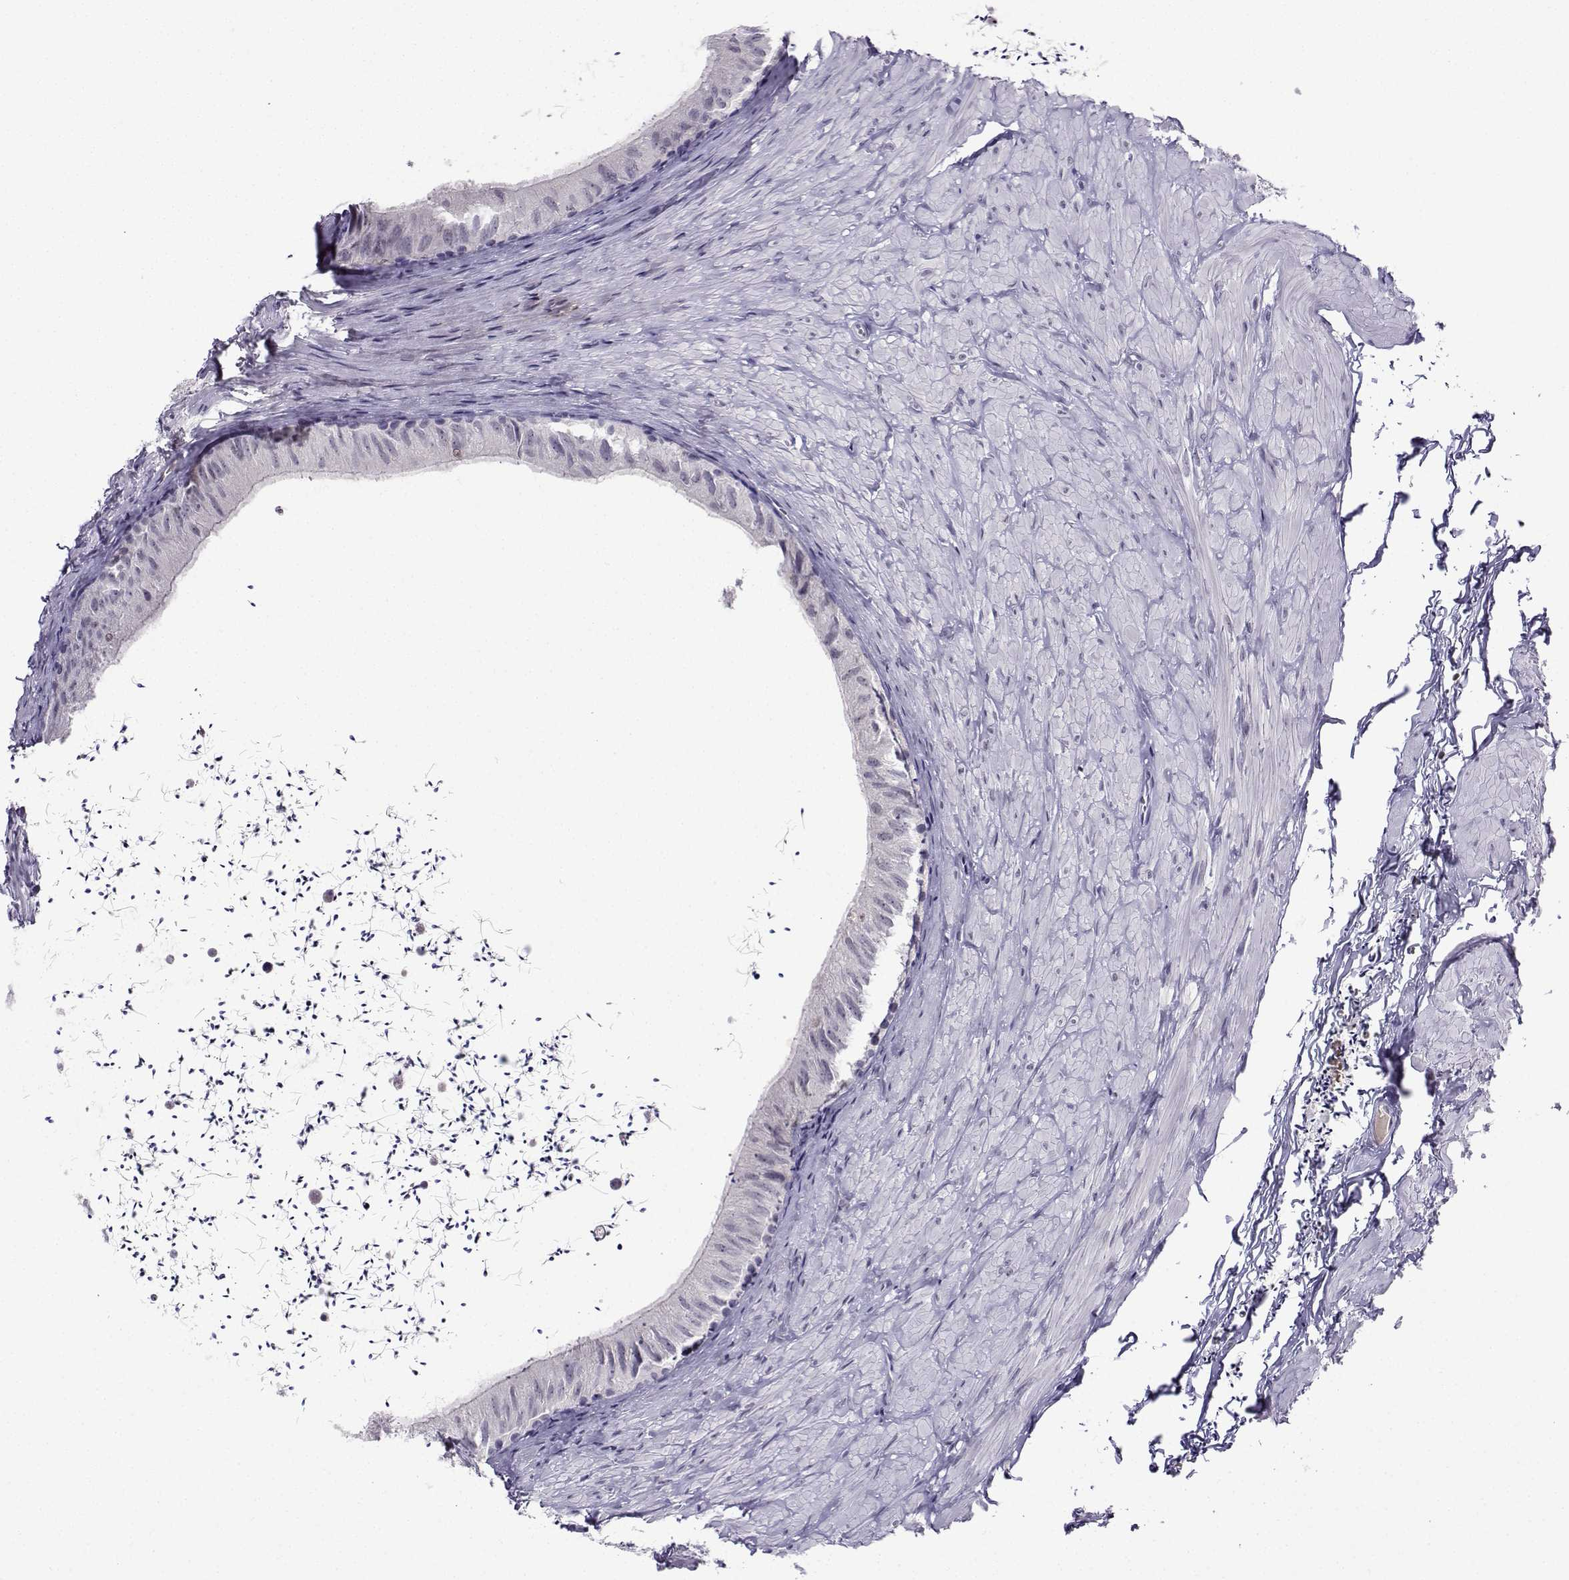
{"staining": {"intensity": "negative", "quantity": "none", "location": "none"}, "tissue": "epididymis", "cell_type": "Glandular cells", "image_type": "normal", "snomed": [{"axis": "morphology", "description": "Normal tissue, NOS"}, {"axis": "topography", "description": "Epididymis"}], "caption": "IHC micrograph of normal epididymis: human epididymis stained with DAB displays no significant protein staining in glandular cells.", "gene": "LRFN2", "patient": {"sex": "male", "age": 32}}